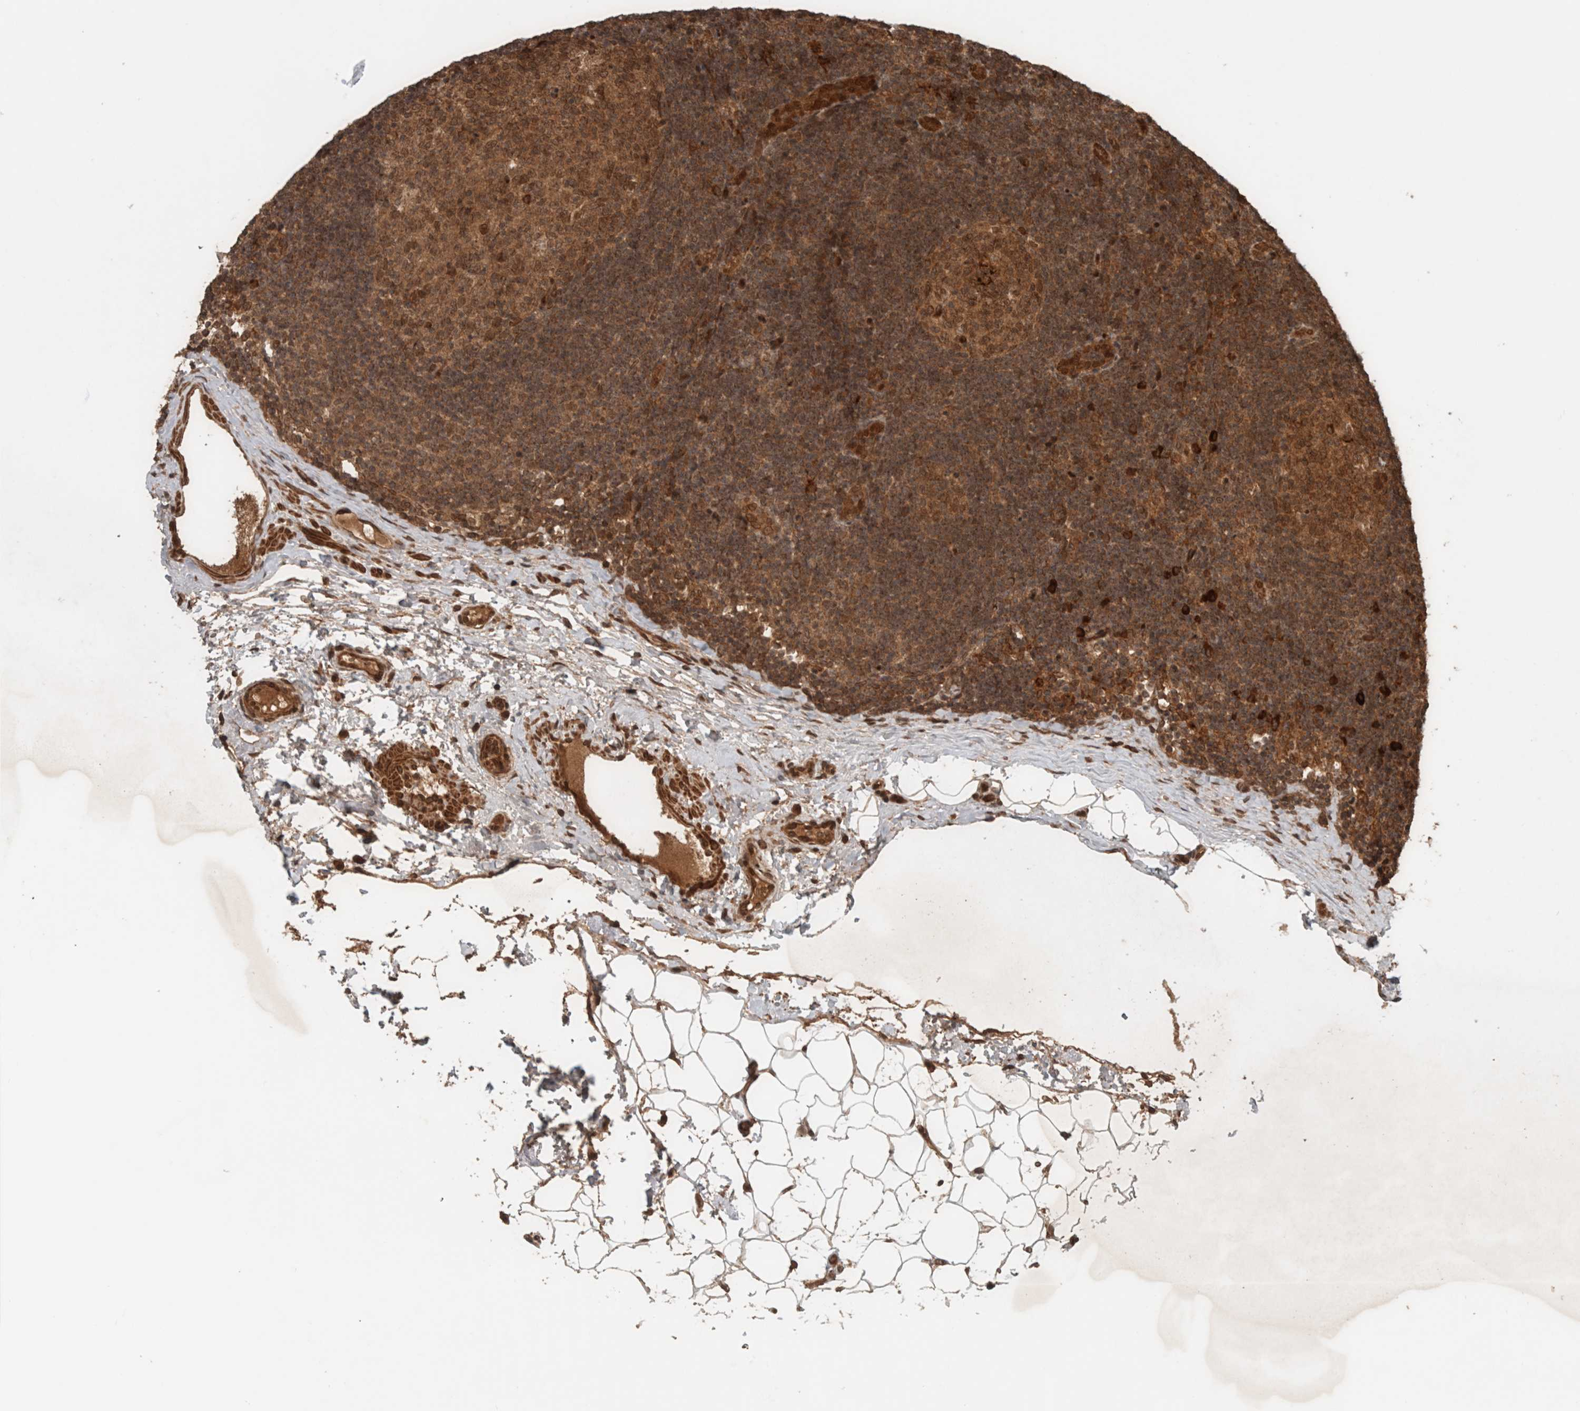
{"staining": {"intensity": "moderate", "quantity": ">75%", "location": "cytoplasmic/membranous"}, "tissue": "lymph node", "cell_type": "Germinal center cells", "image_type": "normal", "snomed": [{"axis": "morphology", "description": "Normal tissue, NOS"}, {"axis": "topography", "description": "Lymph node"}], "caption": "Germinal center cells demonstrate medium levels of moderate cytoplasmic/membranous staining in approximately >75% of cells in benign human lymph node.", "gene": "CNTROB", "patient": {"sex": "female", "age": 22}}